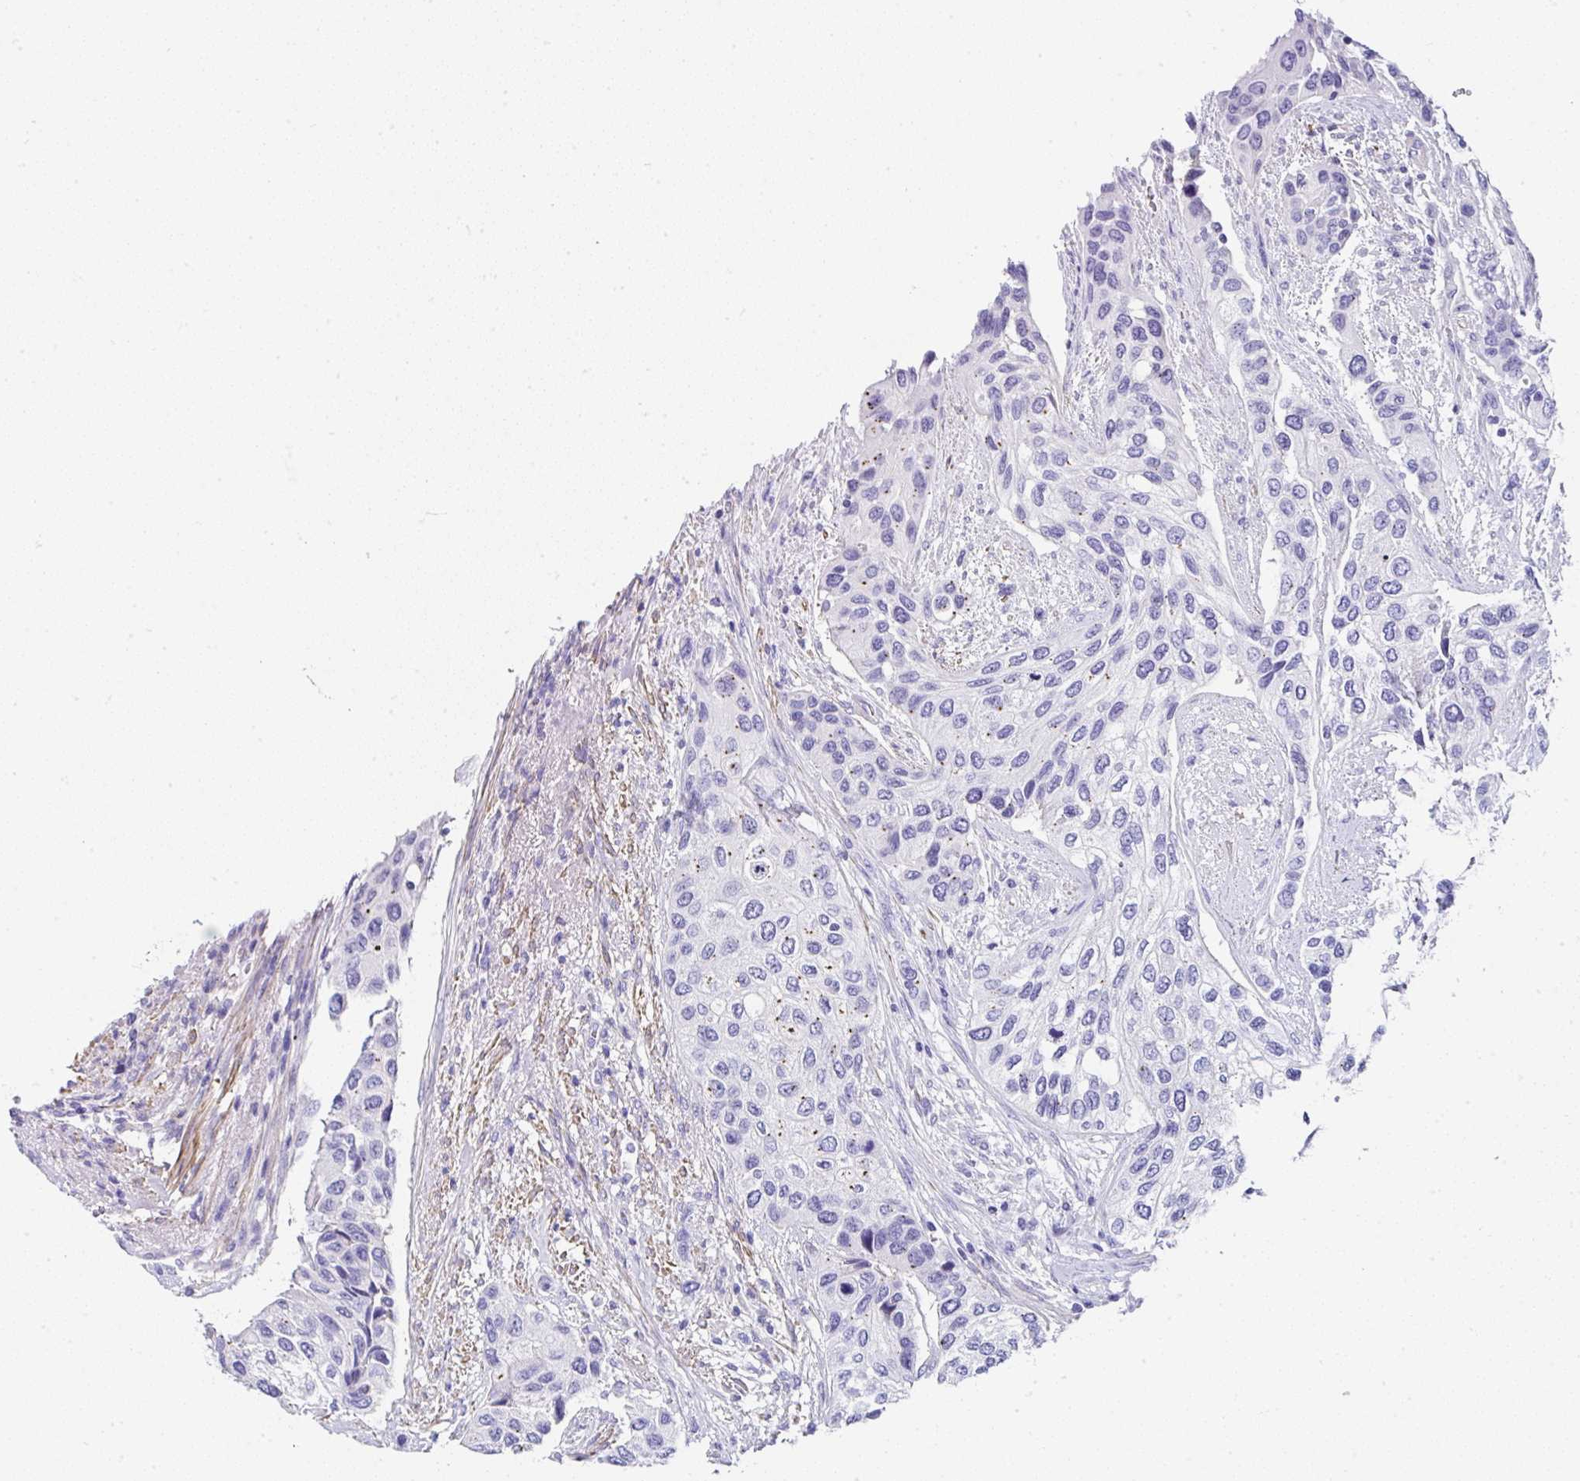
{"staining": {"intensity": "negative", "quantity": "none", "location": "none"}, "tissue": "urothelial cancer", "cell_type": "Tumor cells", "image_type": "cancer", "snomed": [{"axis": "morphology", "description": "Normal tissue, NOS"}, {"axis": "morphology", "description": "Urothelial carcinoma, High grade"}, {"axis": "topography", "description": "Vascular tissue"}, {"axis": "topography", "description": "Urinary bladder"}], "caption": "A micrograph of human urothelial cancer is negative for staining in tumor cells. (DAB immunohistochemistry (IHC) visualized using brightfield microscopy, high magnification).", "gene": "PPFIA4", "patient": {"sex": "female", "age": 56}}